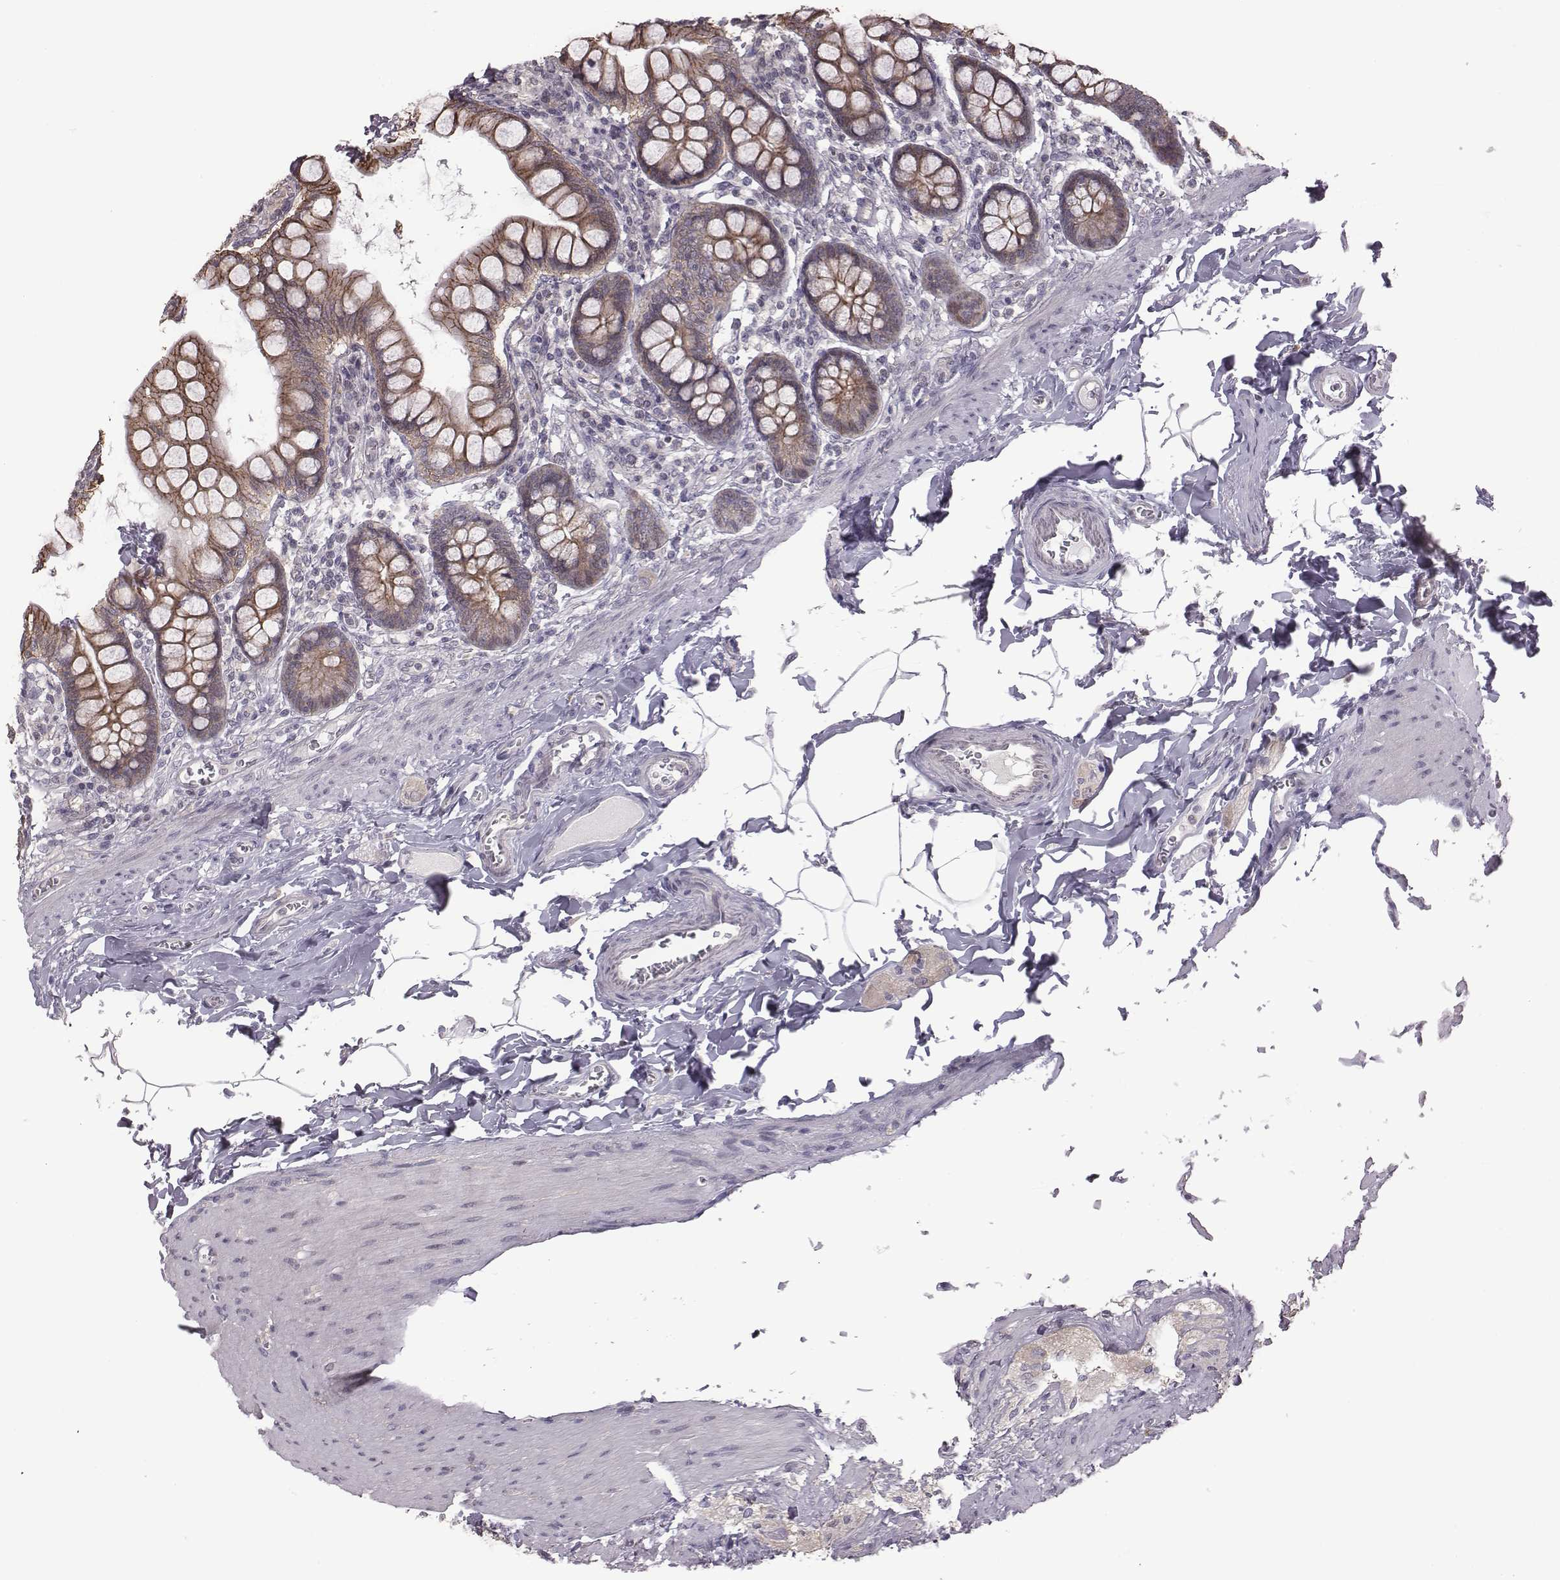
{"staining": {"intensity": "moderate", "quantity": ">75%", "location": "cytoplasmic/membranous"}, "tissue": "small intestine", "cell_type": "Glandular cells", "image_type": "normal", "snomed": [{"axis": "morphology", "description": "Normal tissue, NOS"}, {"axis": "topography", "description": "Small intestine"}], "caption": "Immunohistochemical staining of unremarkable small intestine shows moderate cytoplasmic/membranous protein positivity in approximately >75% of glandular cells. The protein of interest is shown in brown color, while the nuclei are stained blue.", "gene": "BICDL1", "patient": {"sex": "female", "age": 56}}